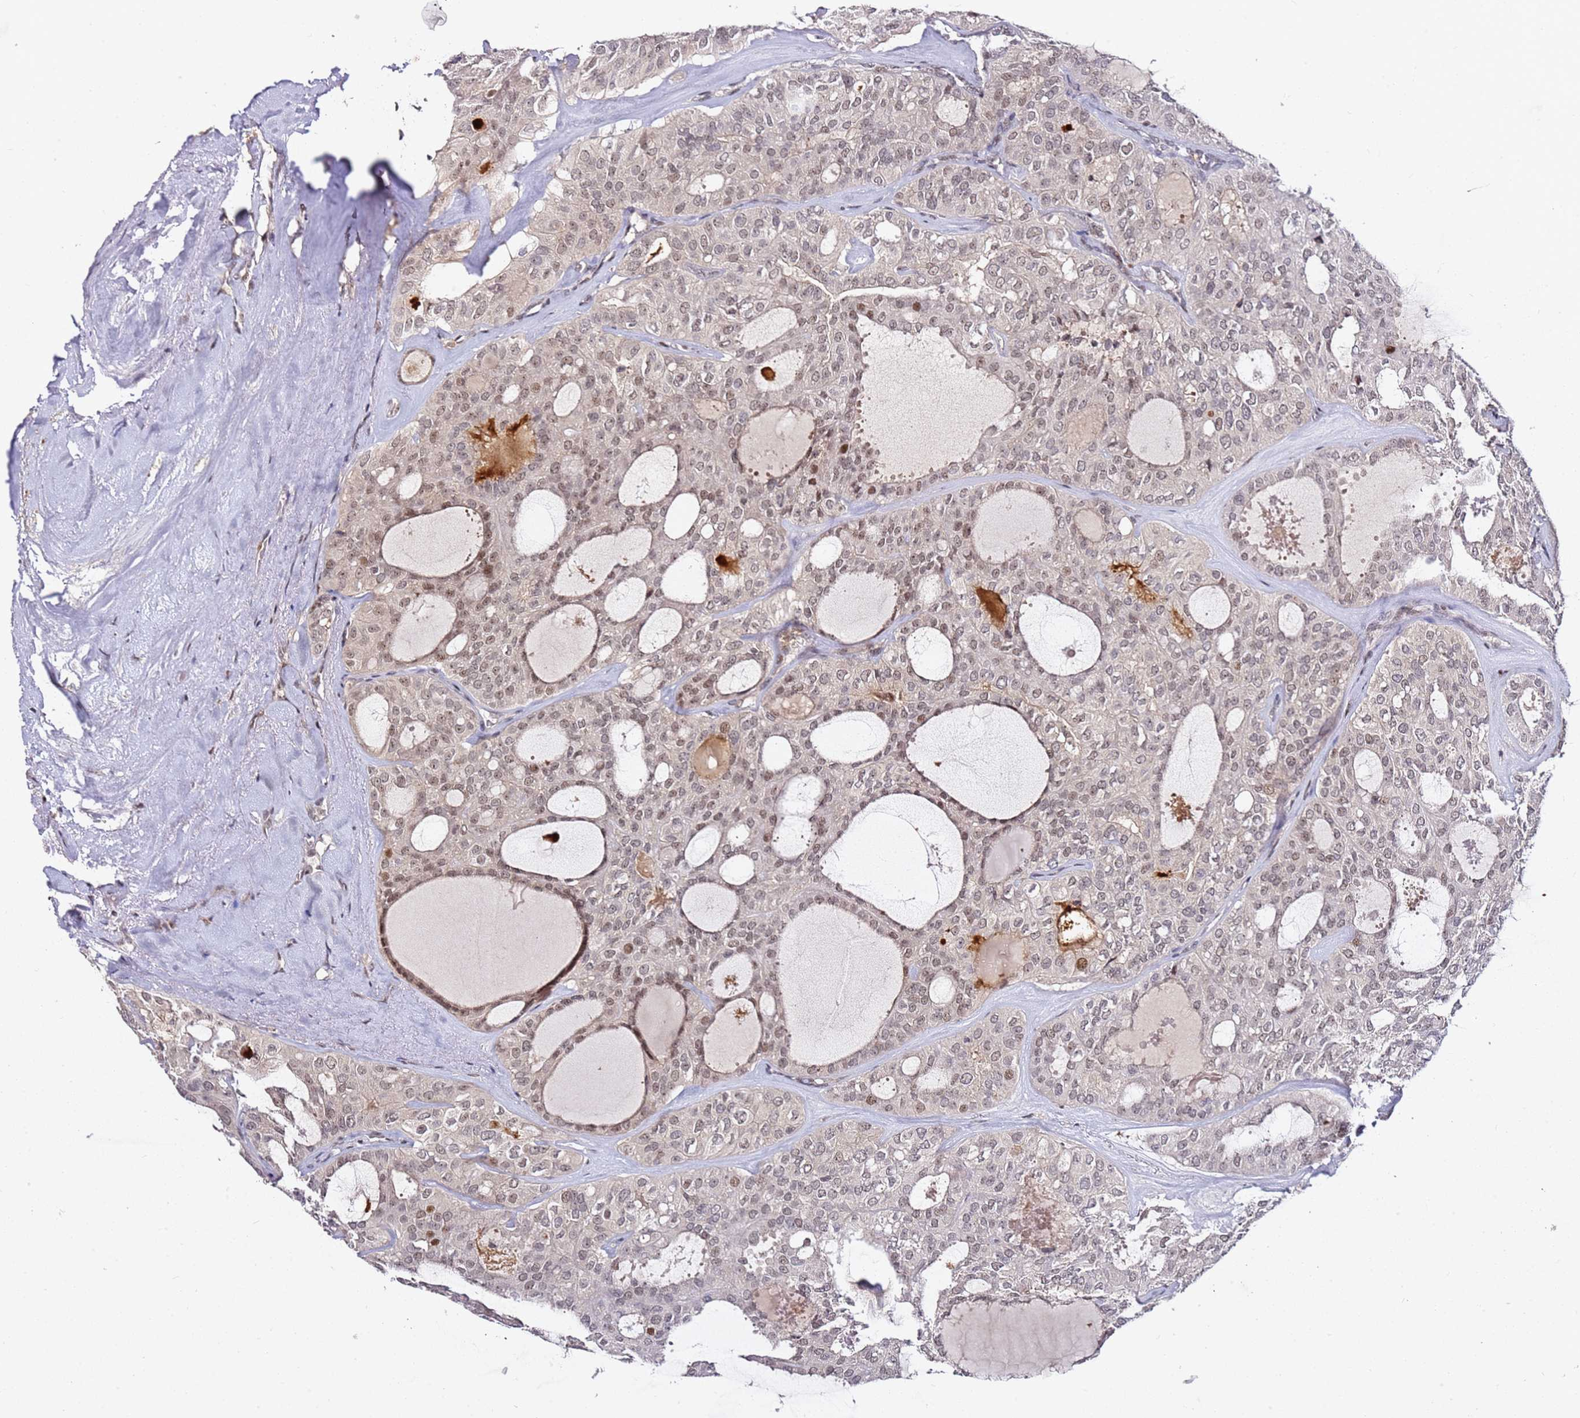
{"staining": {"intensity": "weak", "quantity": "<25%", "location": "nuclear"}, "tissue": "thyroid cancer", "cell_type": "Tumor cells", "image_type": "cancer", "snomed": [{"axis": "morphology", "description": "Follicular adenoma carcinoma, NOS"}, {"axis": "topography", "description": "Thyroid gland"}], "caption": "A high-resolution histopathology image shows immunohistochemistry staining of thyroid cancer (follicular adenoma carcinoma), which exhibits no significant positivity in tumor cells.", "gene": "FCF1", "patient": {"sex": "male", "age": 75}}